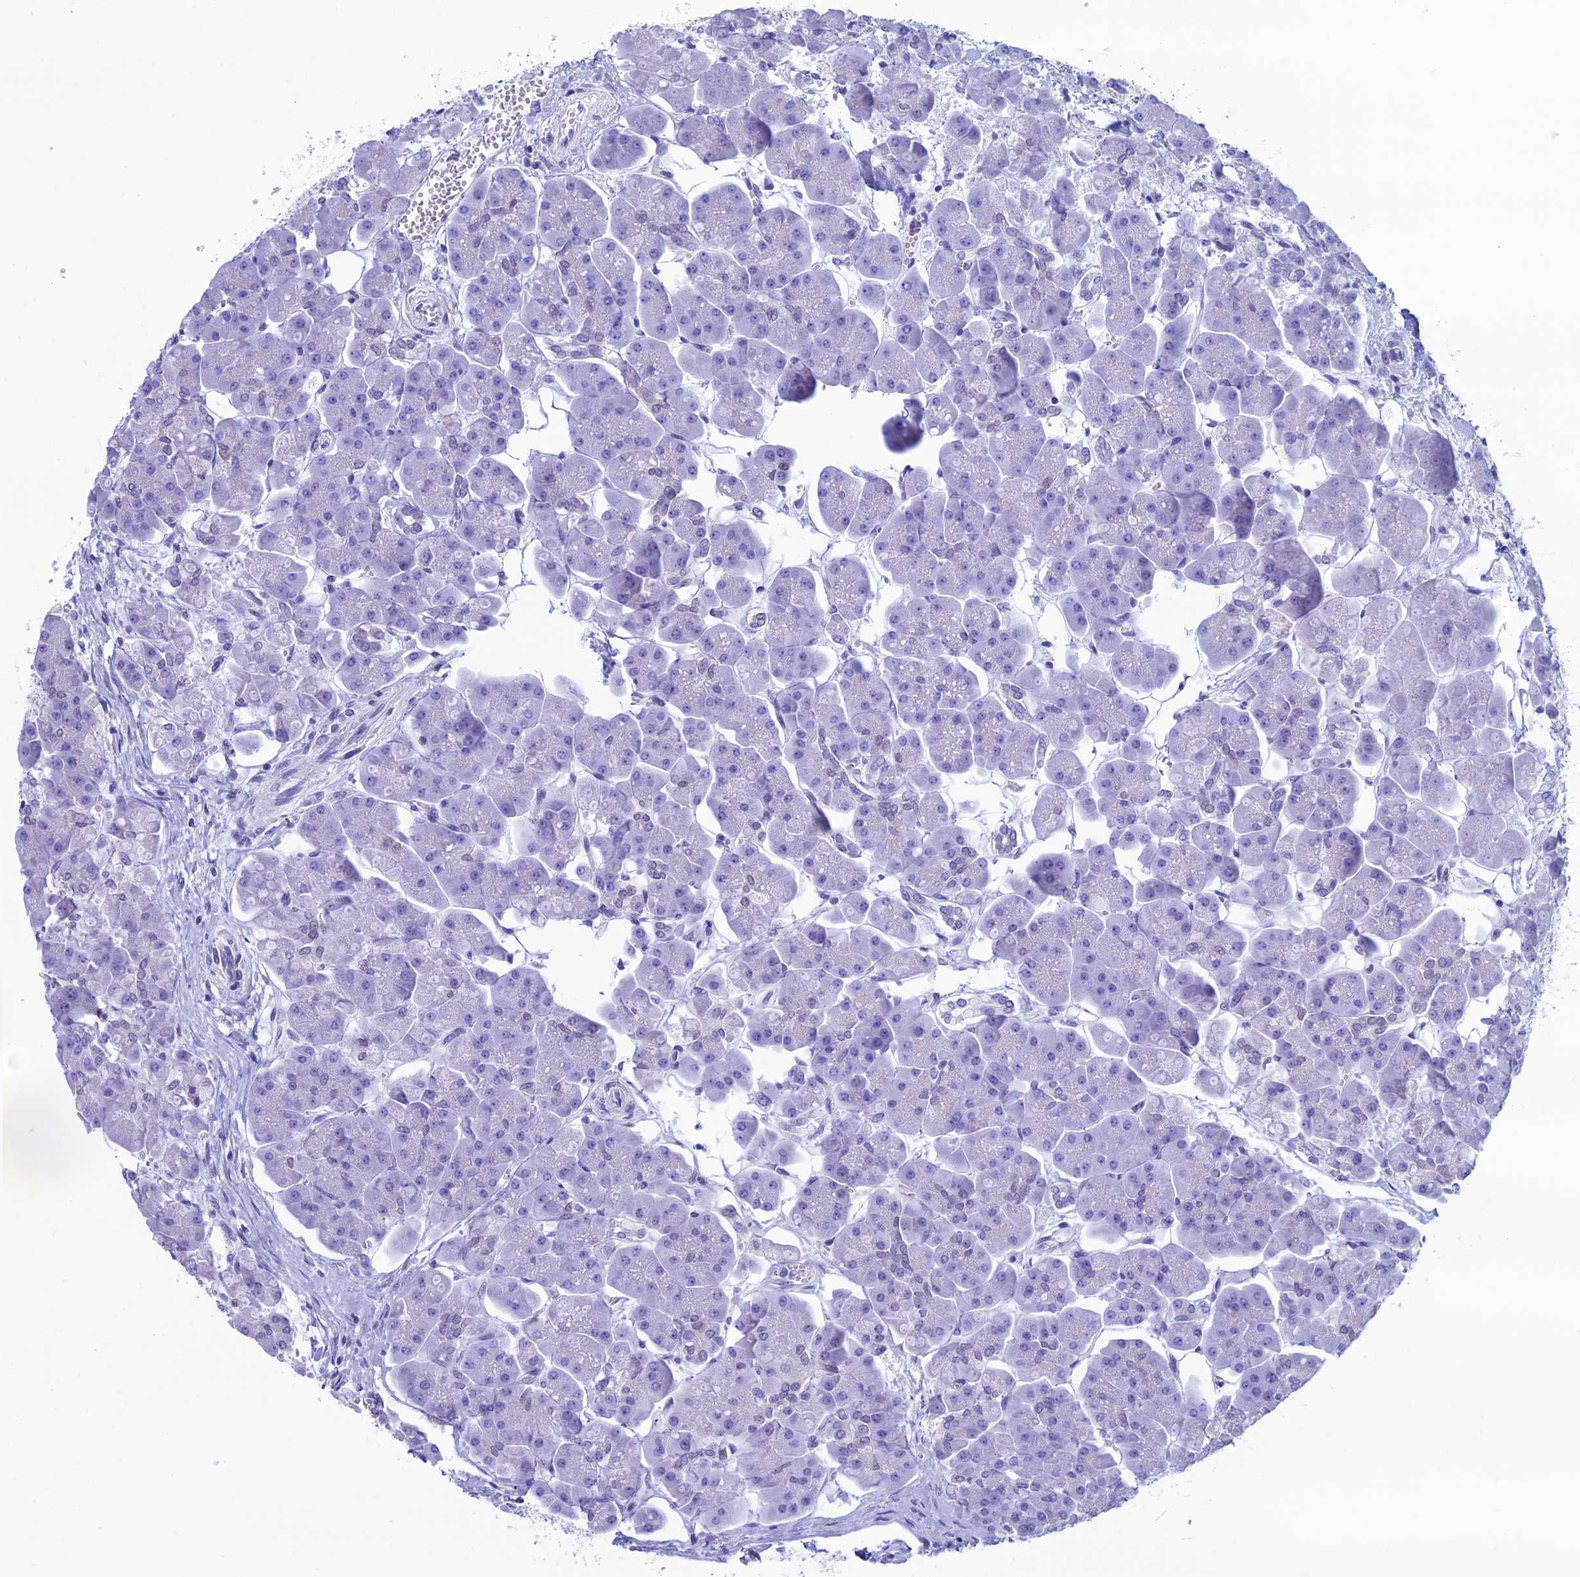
{"staining": {"intensity": "negative", "quantity": "none", "location": "none"}, "tissue": "pancreas", "cell_type": "Exocrine glandular cells", "image_type": "normal", "snomed": [{"axis": "morphology", "description": "Normal tissue, NOS"}, {"axis": "topography", "description": "Pancreas"}], "caption": "IHC of benign human pancreas demonstrates no positivity in exocrine glandular cells.", "gene": "FAM169A", "patient": {"sex": "male", "age": 66}}